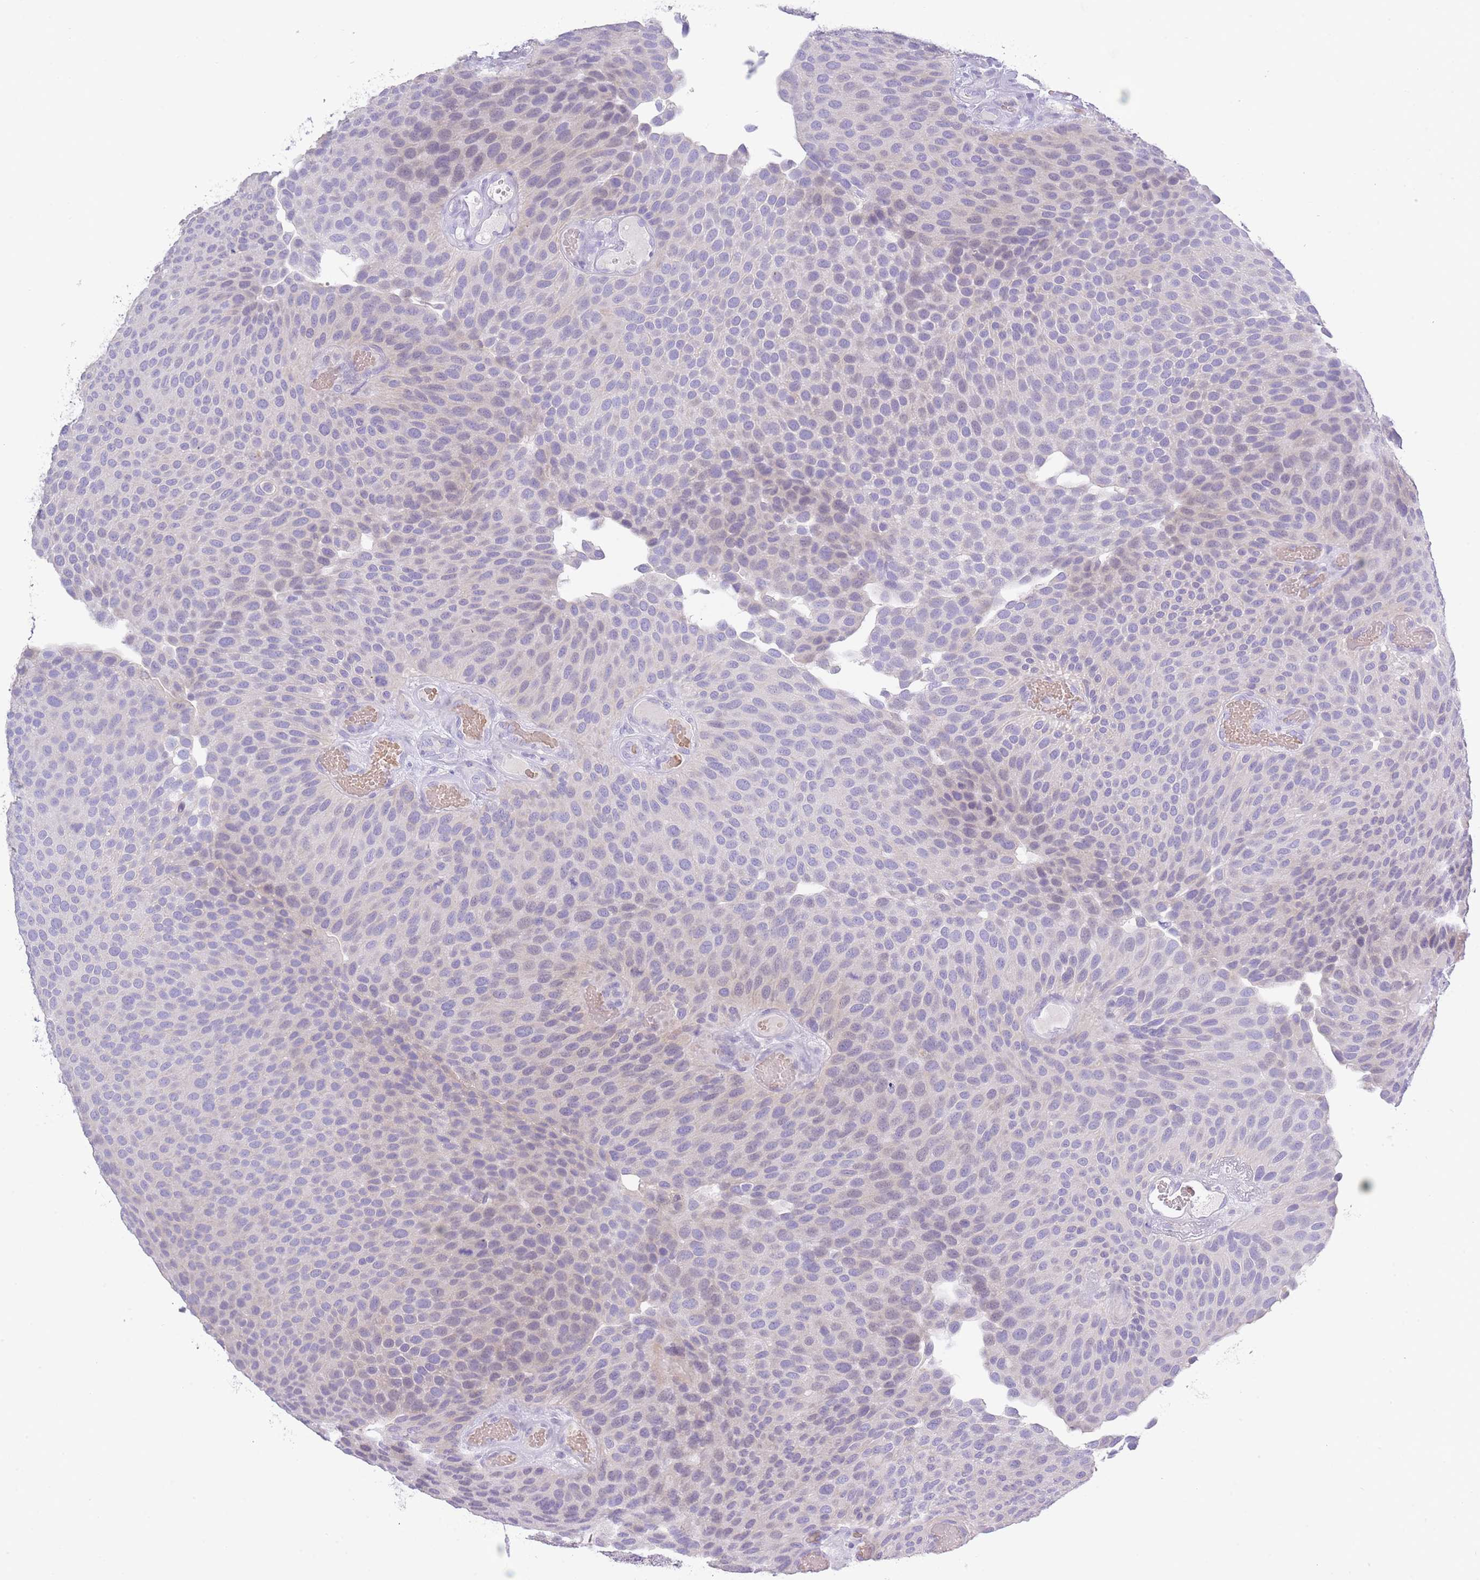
{"staining": {"intensity": "negative", "quantity": "none", "location": "none"}, "tissue": "urothelial cancer", "cell_type": "Tumor cells", "image_type": "cancer", "snomed": [{"axis": "morphology", "description": "Urothelial carcinoma, Low grade"}, {"axis": "topography", "description": "Urinary bladder"}], "caption": "High power microscopy image of an immunohistochemistry photomicrograph of urothelial cancer, revealing no significant staining in tumor cells.", "gene": "ACR", "patient": {"sex": "male", "age": 89}}